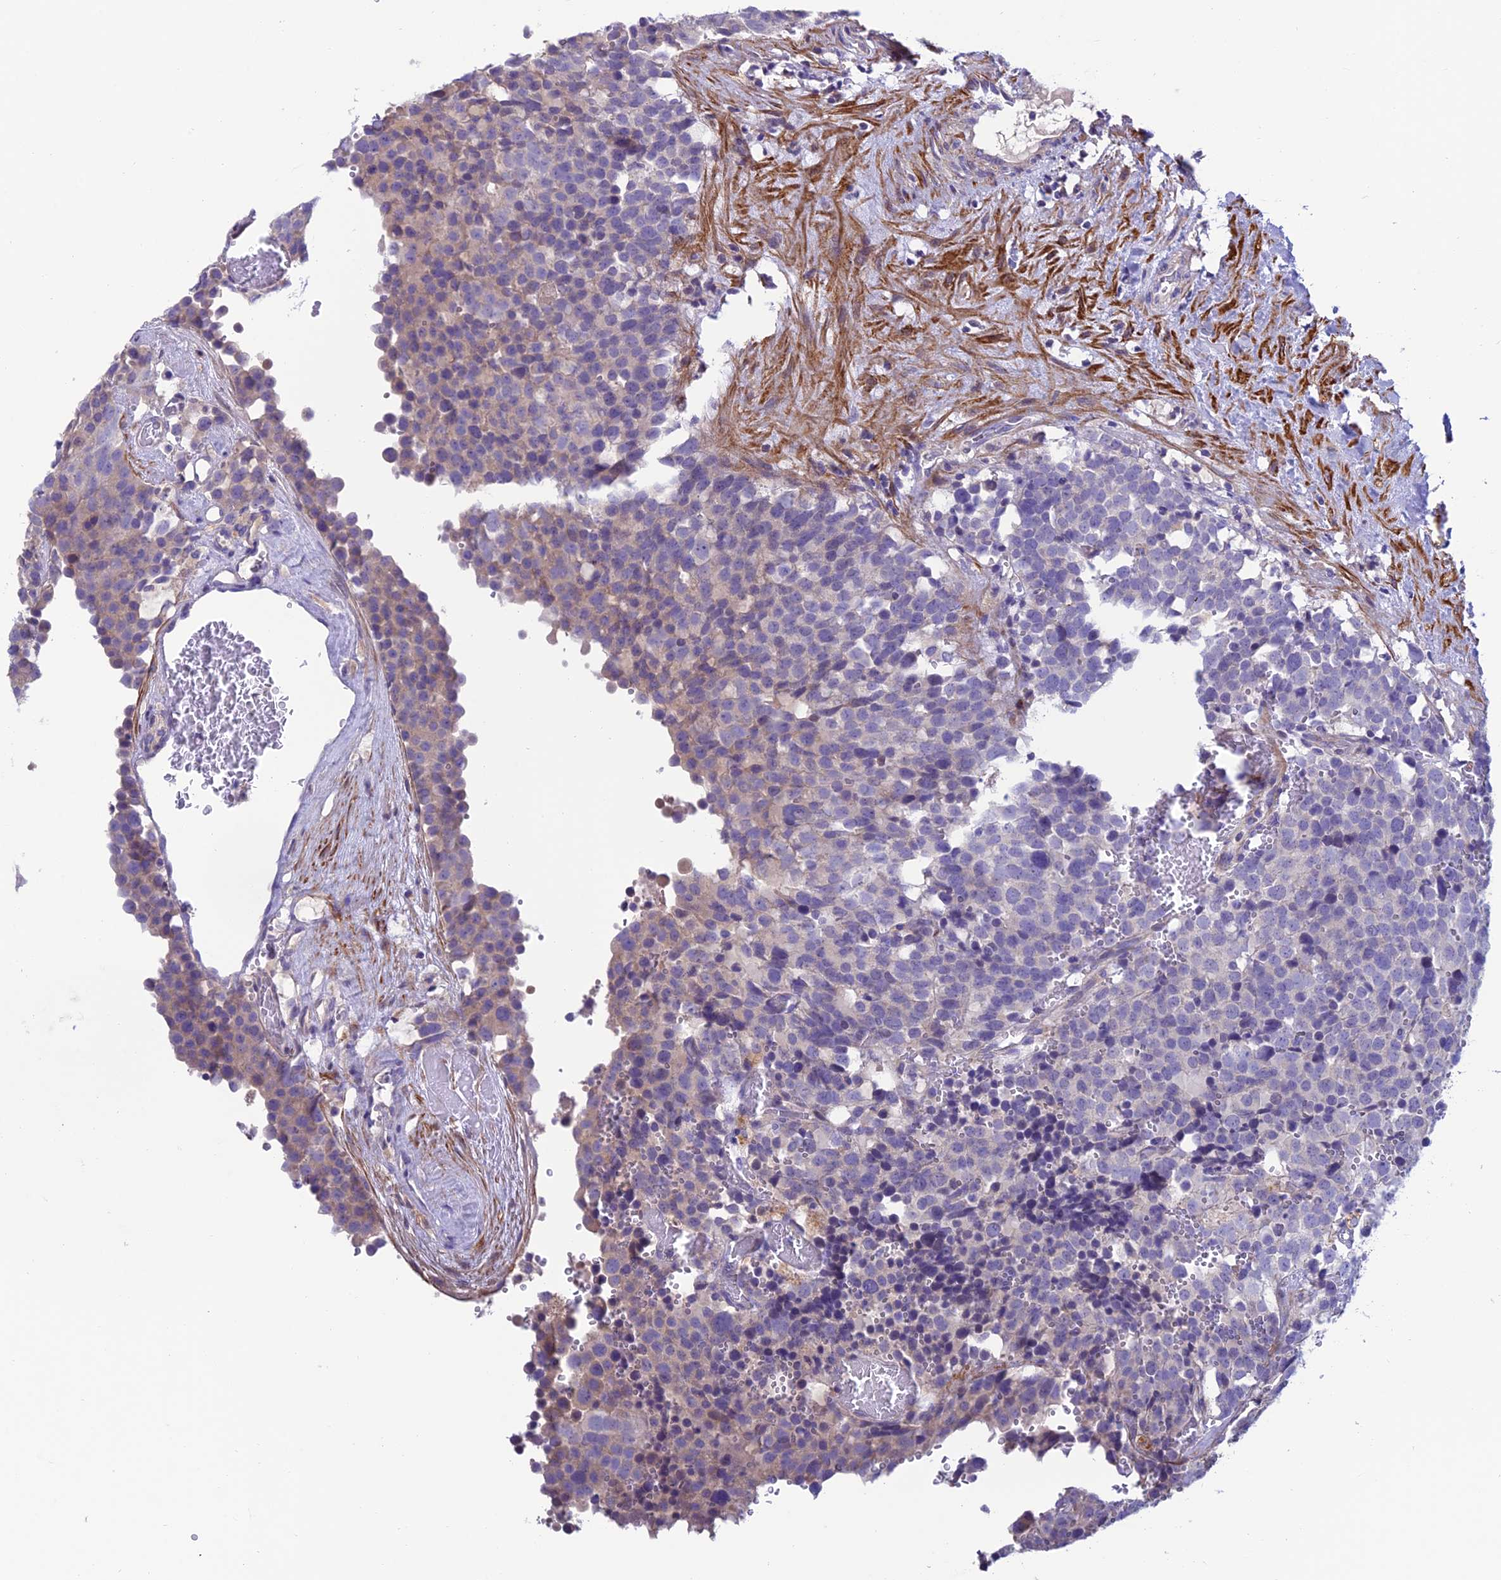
{"staining": {"intensity": "weak", "quantity": "<25%", "location": "cytoplasmic/membranous"}, "tissue": "testis cancer", "cell_type": "Tumor cells", "image_type": "cancer", "snomed": [{"axis": "morphology", "description": "Seminoma, NOS"}, {"axis": "topography", "description": "Testis"}], "caption": "Immunohistochemistry (IHC) of seminoma (testis) displays no staining in tumor cells.", "gene": "FAM178B", "patient": {"sex": "male", "age": 71}}